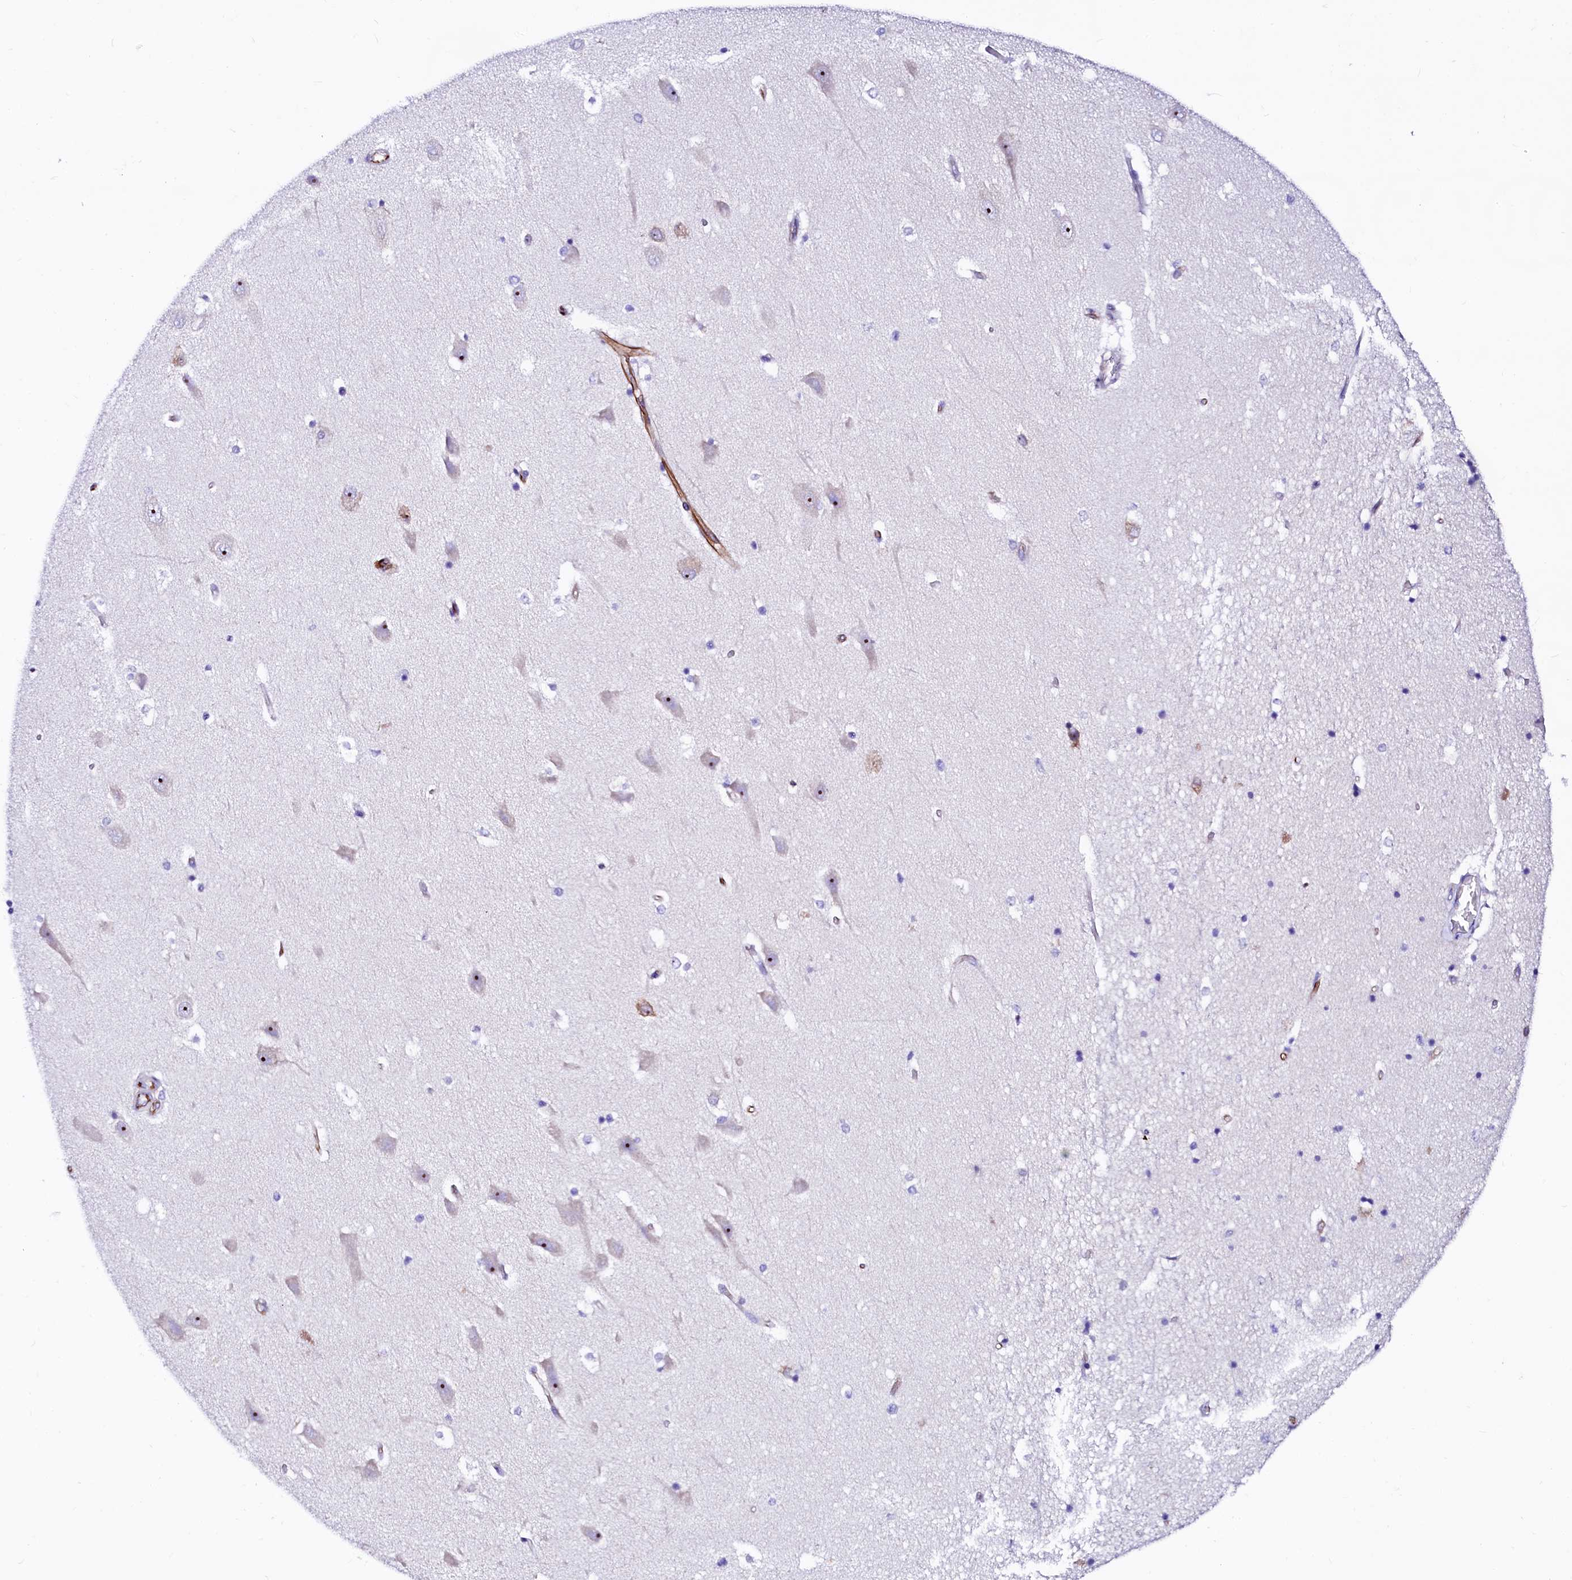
{"staining": {"intensity": "negative", "quantity": "none", "location": "none"}, "tissue": "hippocampus", "cell_type": "Glial cells", "image_type": "normal", "snomed": [{"axis": "morphology", "description": "Normal tissue, NOS"}, {"axis": "topography", "description": "Hippocampus"}], "caption": "This histopathology image is of benign hippocampus stained with immunohistochemistry (IHC) to label a protein in brown with the nuclei are counter-stained blue. There is no positivity in glial cells. The staining was performed using DAB (3,3'-diaminobenzidine) to visualize the protein expression in brown, while the nuclei were stained in blue with hematoxylin (Magnification: 20x).", "gene": "SFR1", "patient": {"sex": "male", "age": 45}}